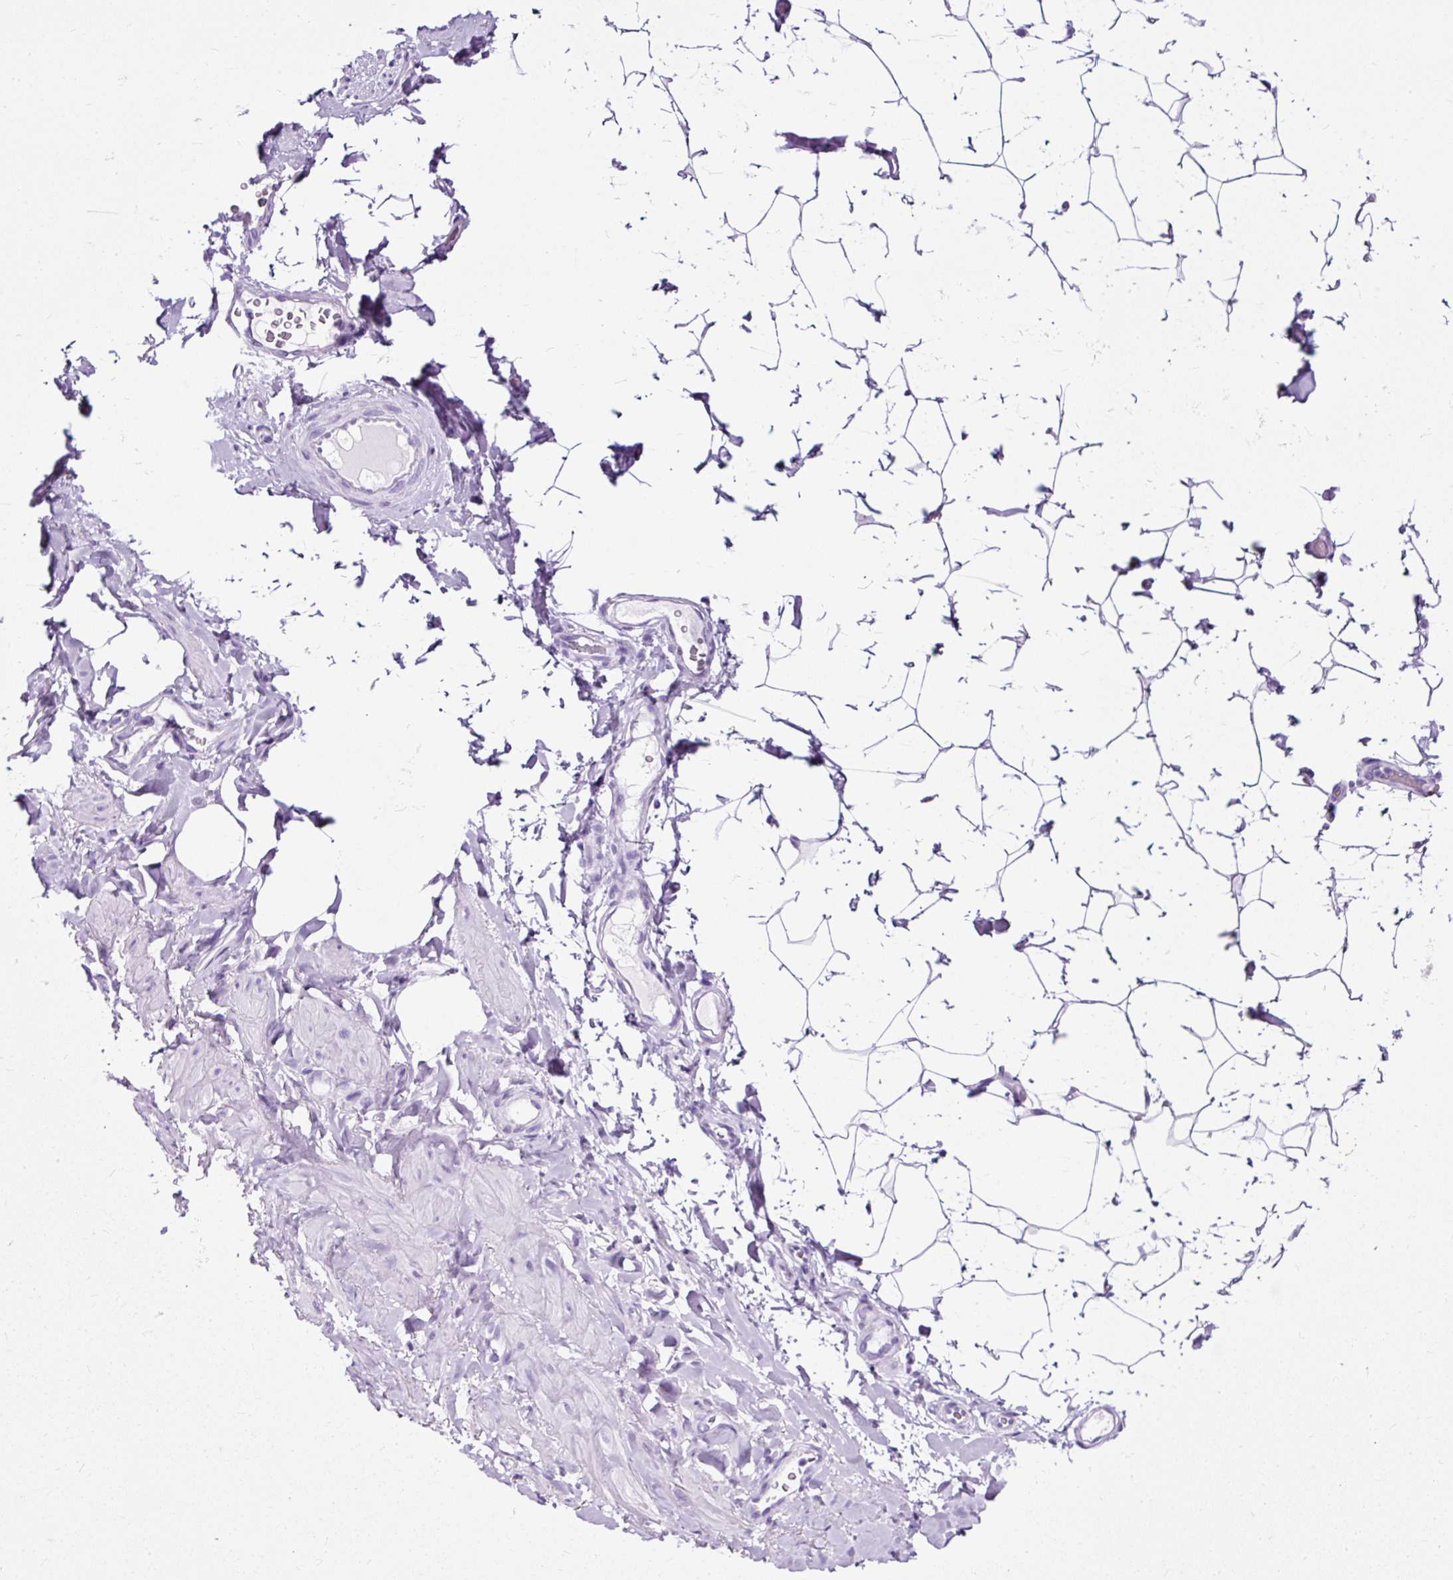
{"staining": {"intensity": "negative", "quantity": "none", "location": "none"}, "tissue": "adipose tissue", "cell_type": "Adipocytes", "image_type": "normal", "snomed": [{"axis": "morphology", "description": "Normal tissue, NOS"}, {"axis": "topography", "description": "Vascular tissue"}, {"axis": "topography", "description": "Peripheral nerve tissue"}], "caption": "The image shows no significant staining in adipocytes of adipose tissue. The staining is performed using DAB (3,3'-diaminobenzidine) brown chromogen with nuclei counter-stained in using hematoxylin.", "gene": "NTS", "patient": {"sex": "male", "age": 41}}